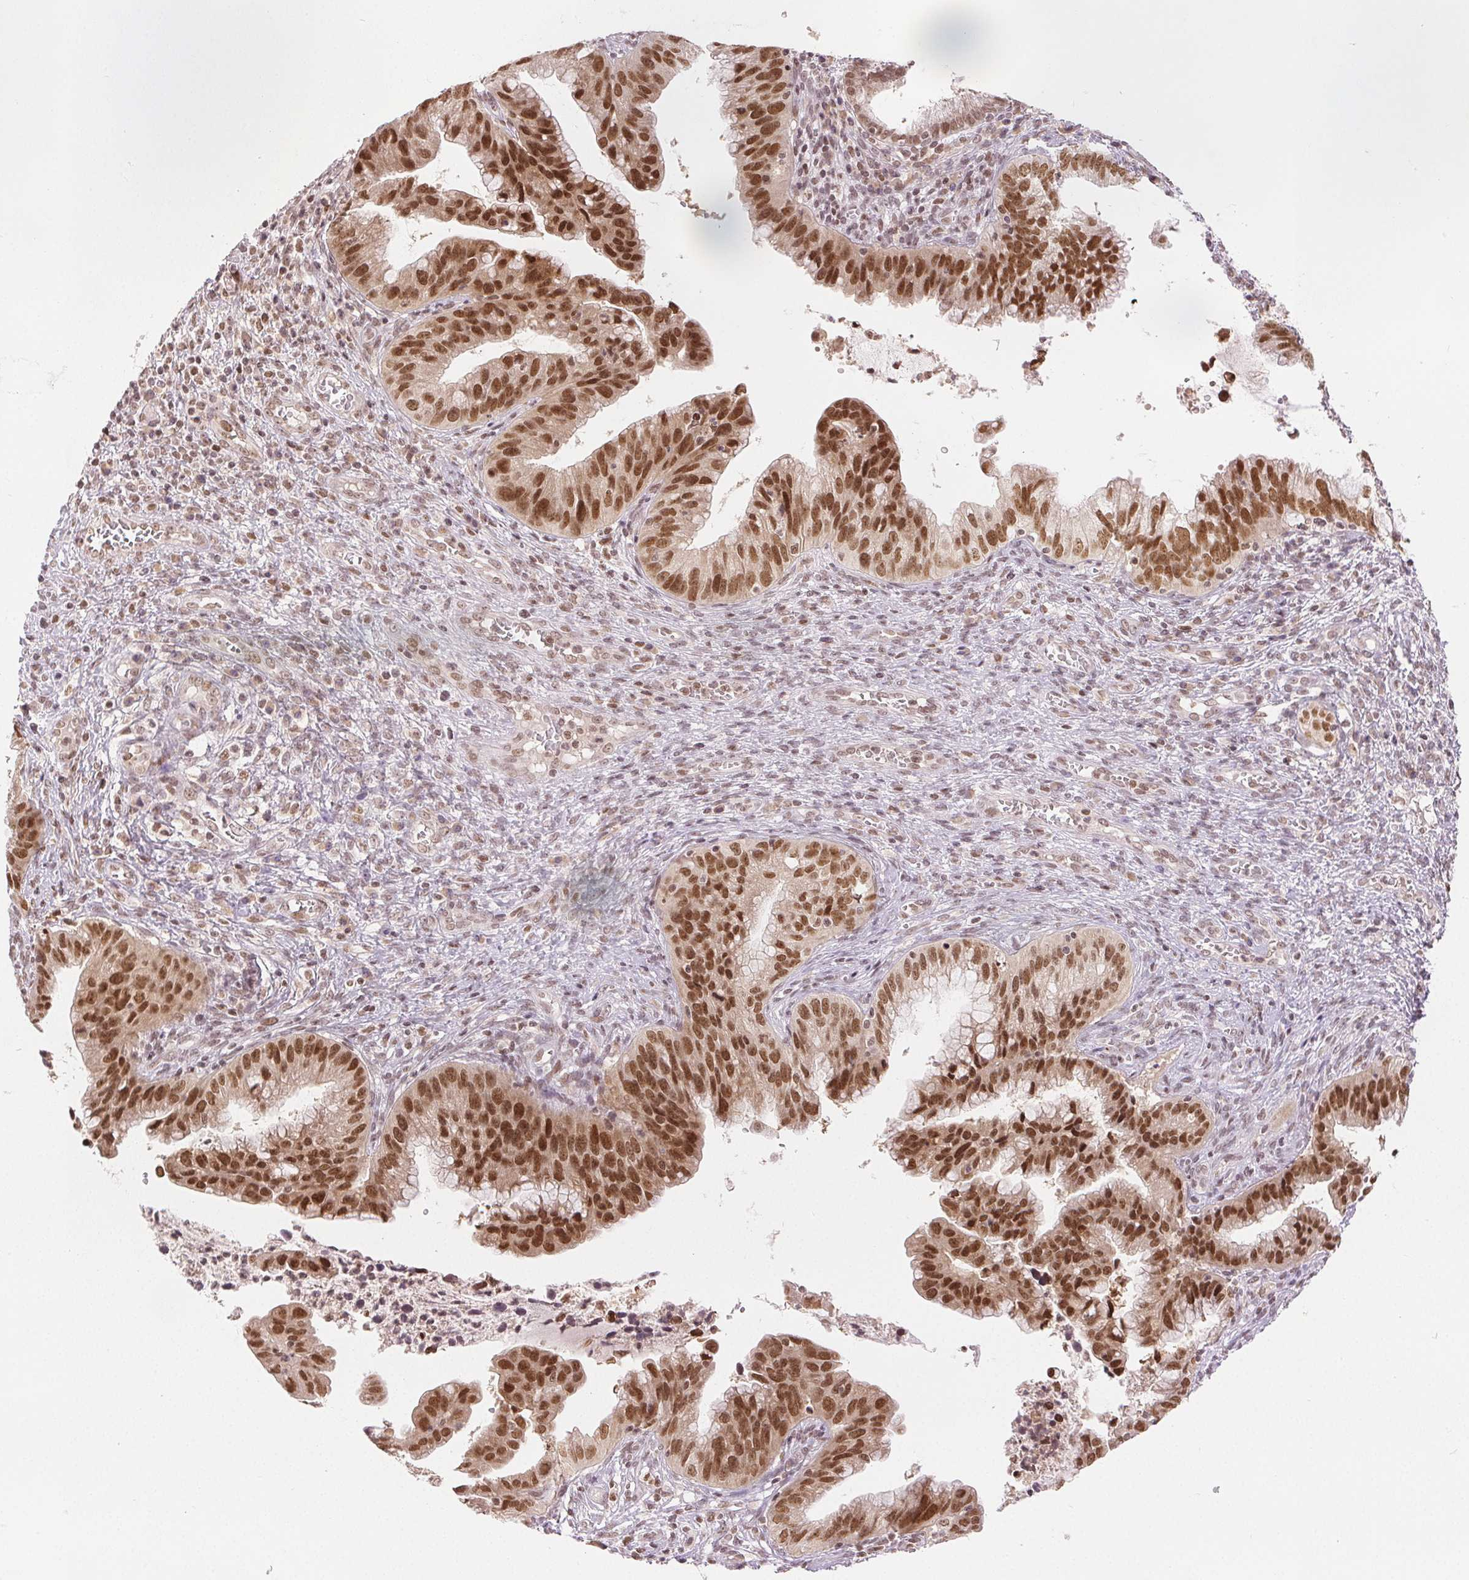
{"staining": {"intensity": "moderate", "quantity": ">75%", "location": "nuclear"}, "tissue": "cervical cancer", "cell_type": "Tumor cells", "image_type": "cancer", "snomed": [{"axis": "morphology", "description": "Adenocarcinoma, NOS"}, {"axis": "topography", "description": "Cervix"}], "caption": "Cervical adenocarcinoma stained with DAB immunohistochemistry (IHC) shows medium levels of moderate nuclear staining in approximately >75% of tumor cells.", "gene": "DEK", "patient": {"sex": "female", "age": 34}}